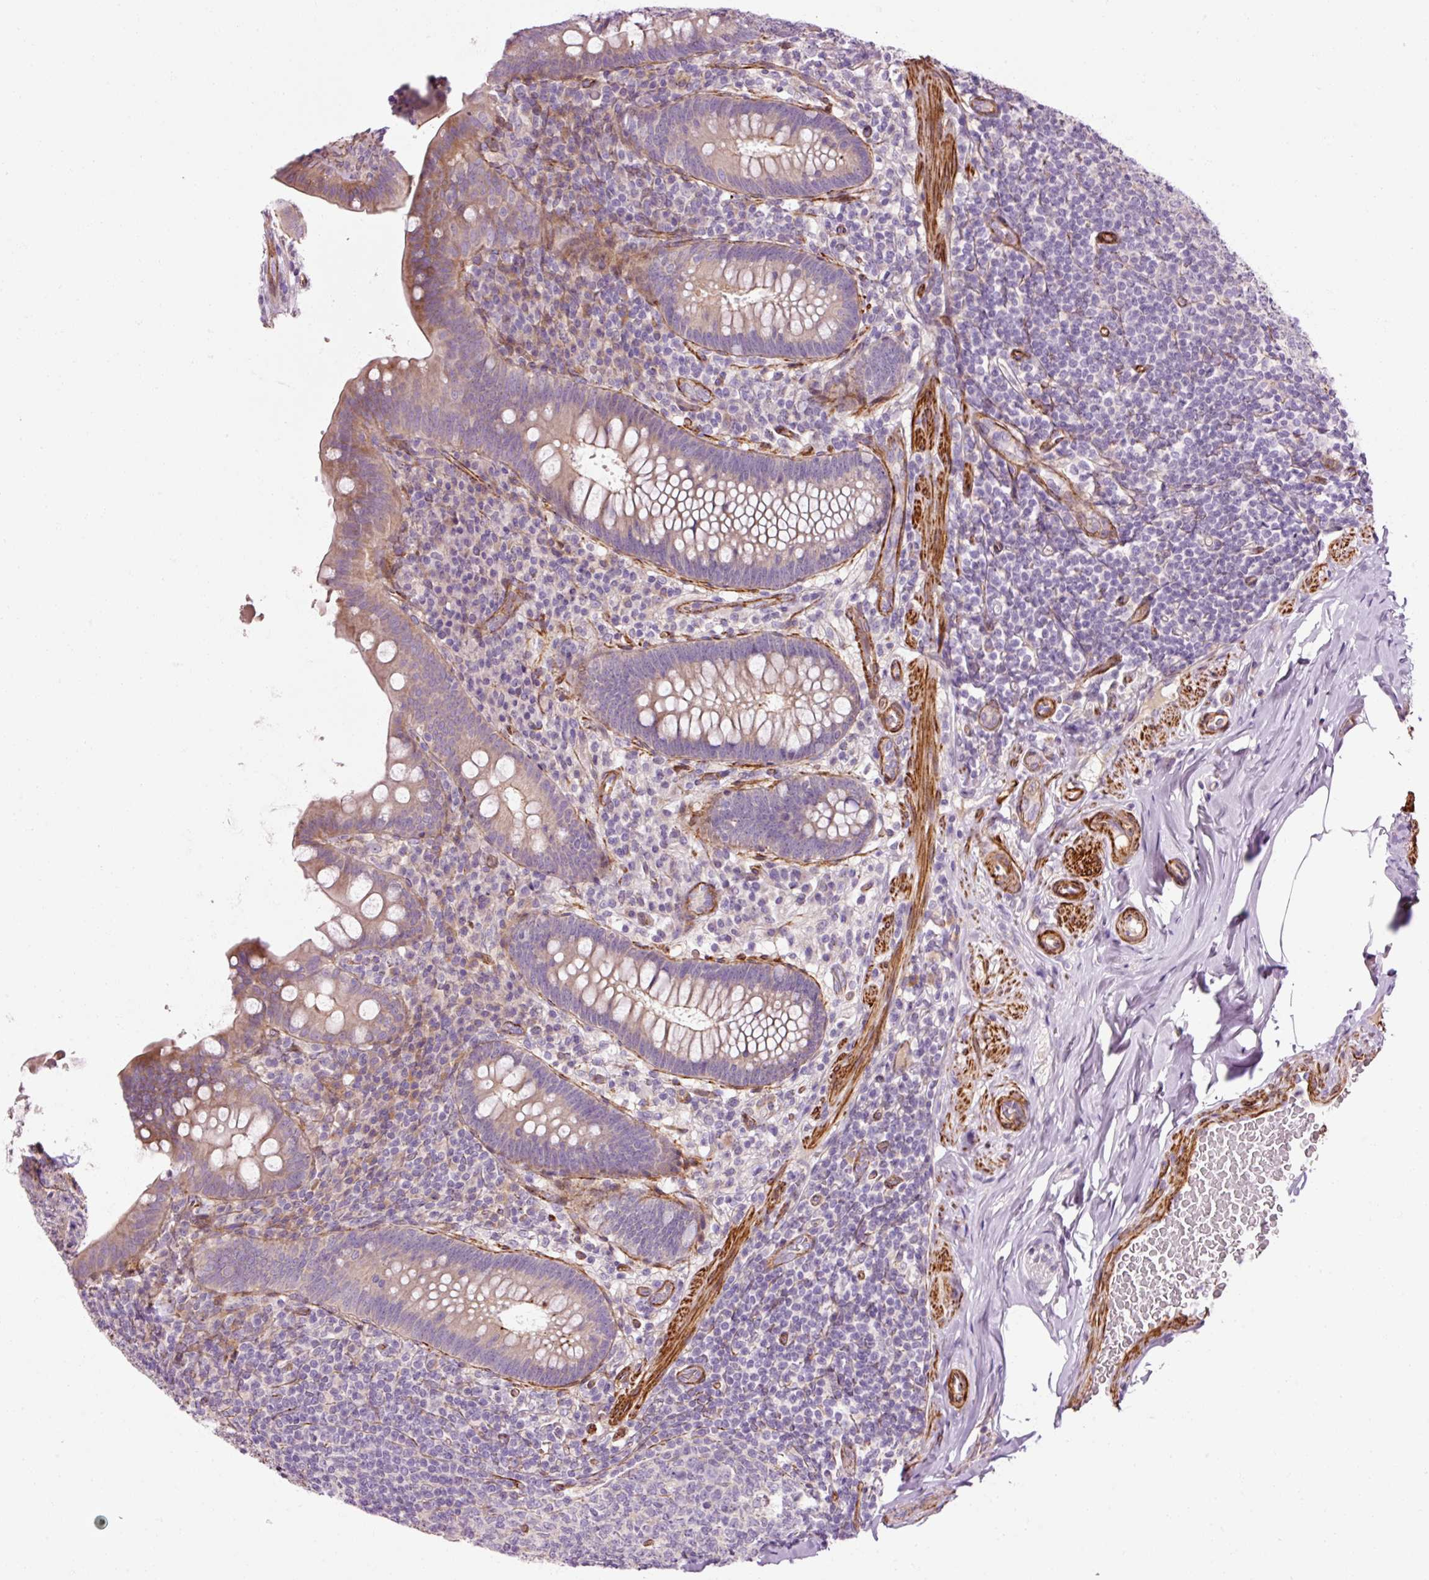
{"staining": {"intensity": "moderate", "quantity": "<25%", "location": "cytoplasmic/membranous"}, "tissue": "appendix", "cell_type": "Glandular cells", "image_type": "normal", "snomed": [{"axis": "morphology", "description": "Normal tissue, NOS"}, {"axis": "topography", "description": "Appendix"}], "caption": "A brown stain shows moderate cytoplasmic/membranous positivity of a protein in glandular cells of normal human appendix. (DAB IHC with brightfield microscopy, high magnification).", "gene": "ANKRD20A1", "patient": {"sex": "male", "age": 71}}